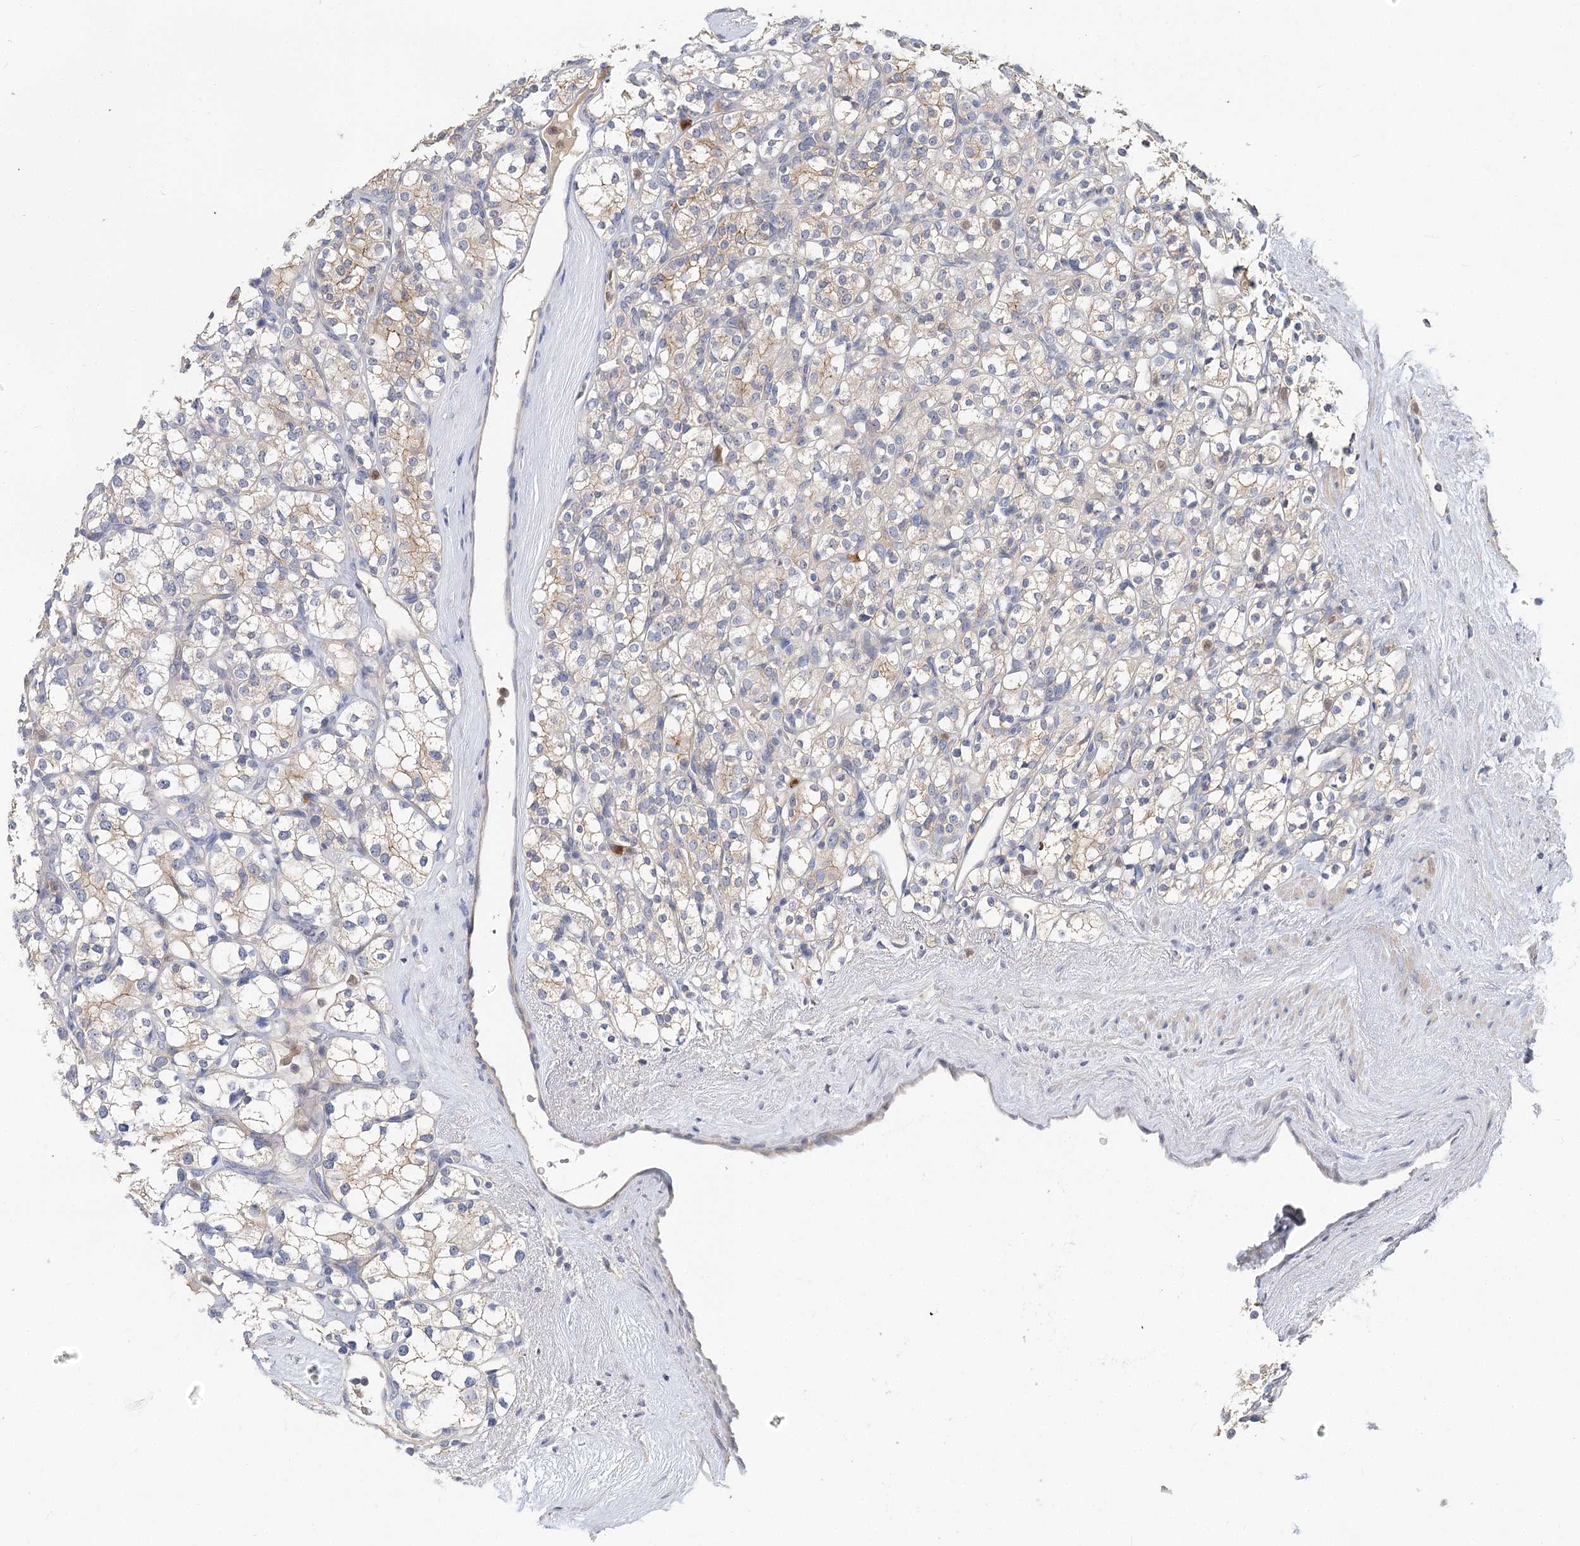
{"staining": {"intensity": "weak", "quantity": "<25%", "location": "cytoplasmic/membranous"}, "tissue": "renal cancer", "cell_type": "Tumor cells", "image_type": "cancer", "snomed": [{"axis": "morphology", "description": "Adenocarcinoma, NOS"}, {"axis": "topography", "description": "Kidney"}], "caption": "Tumor cells show no significant expression in renal cancer.", "gene": "EPB41L5", "patient": {"sex": "male", "age": 77}}